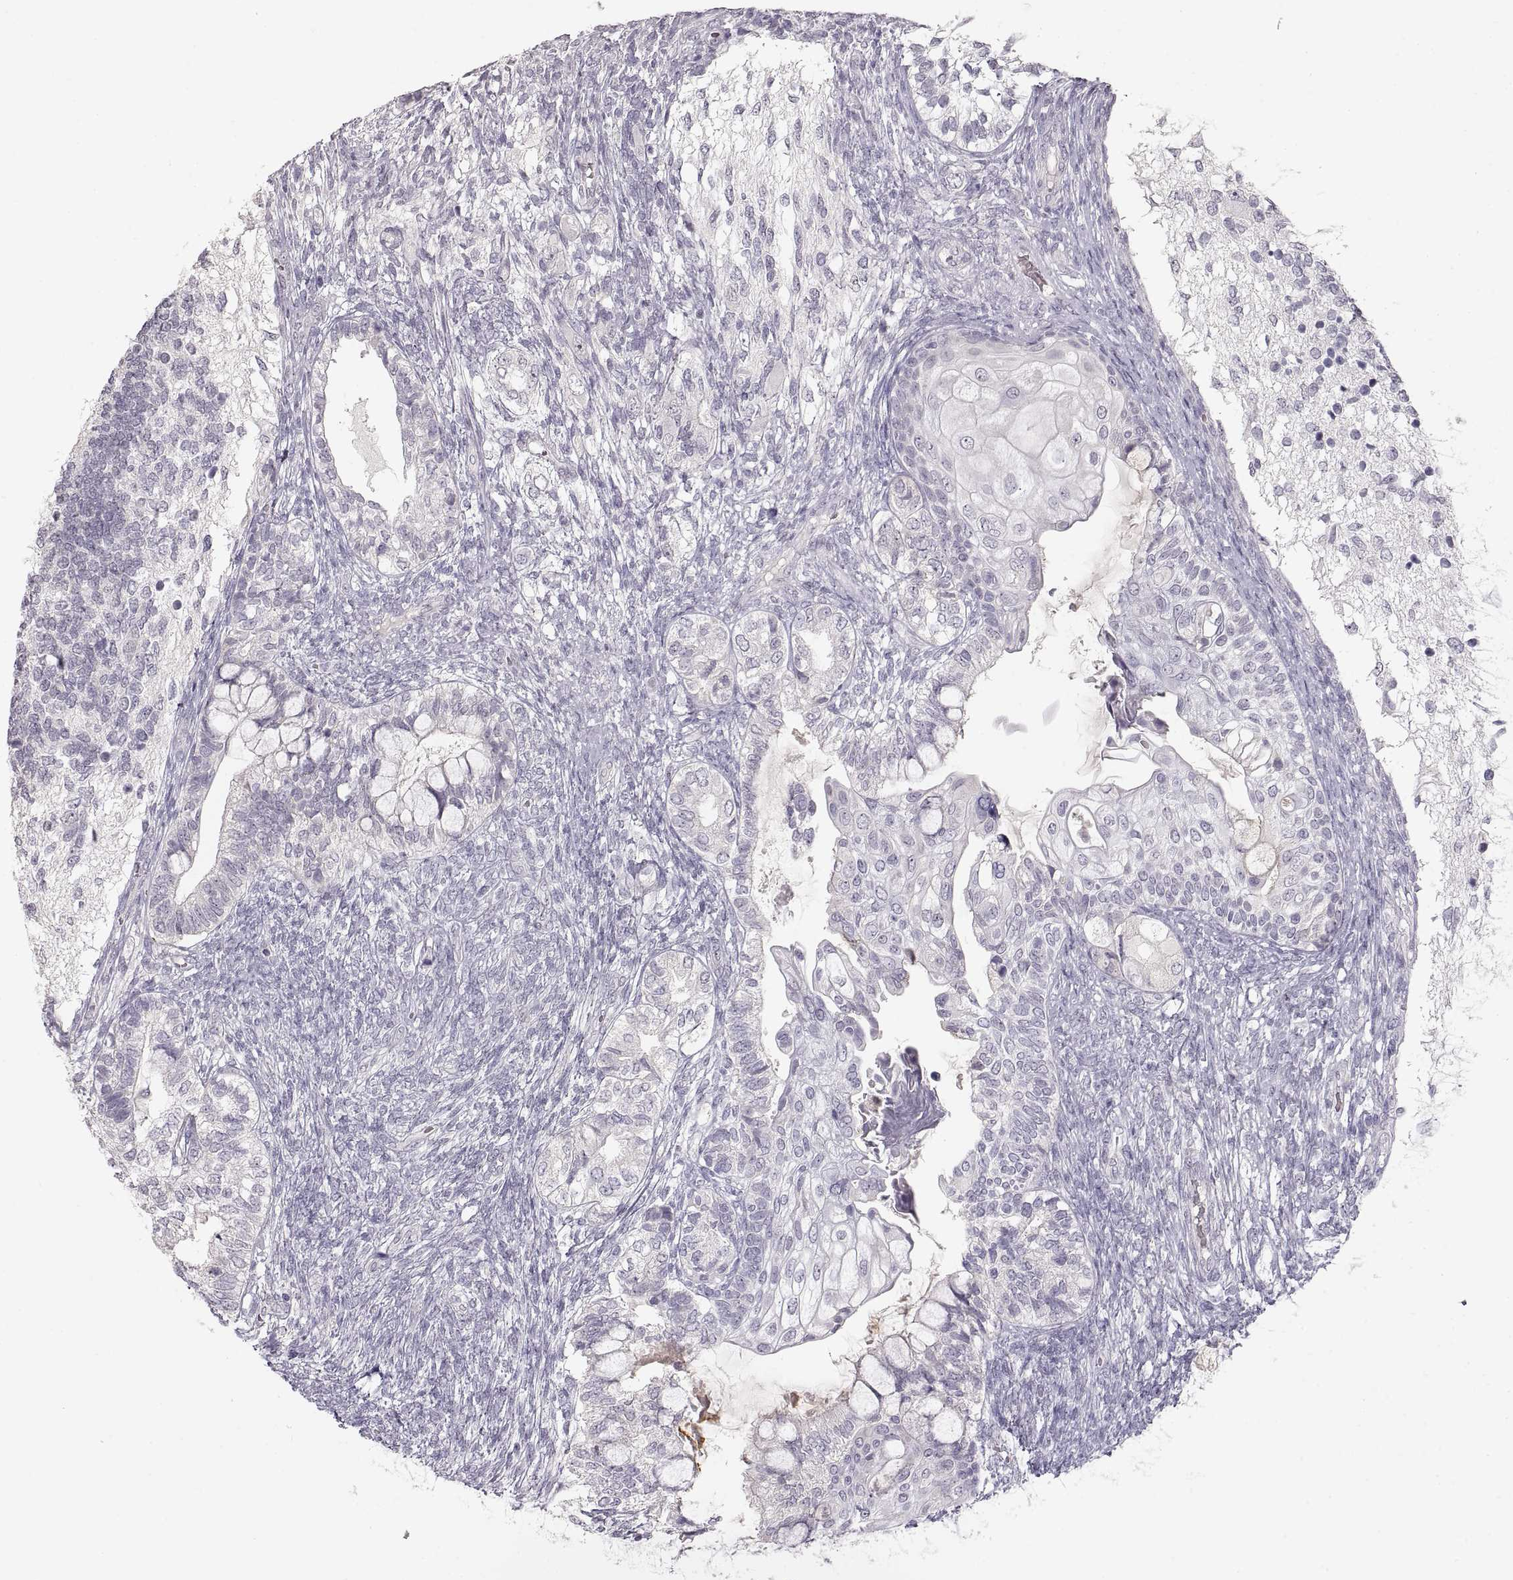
{"staining": {"intensity": "negative", "quantity": "none", "location": "none"}, "tissue": "testis cancer", "cell_type": "Tumor cells", "image_type": "cancer", "snomed": [{"axis": "morphology", "description": "Seminoma, NOS"}, {"axis": "morphology", "description": "Carcinoma, Embryonal, NOS"}, {"axis": "topography", "description": "Testis"}], "caption": "A photomicrograph of testis cancer (seminoma) stained for a protein displays no brown staining in tumor cells.", "gene": "PCSK2", "patient": {"sex": "male", "age": 41}}